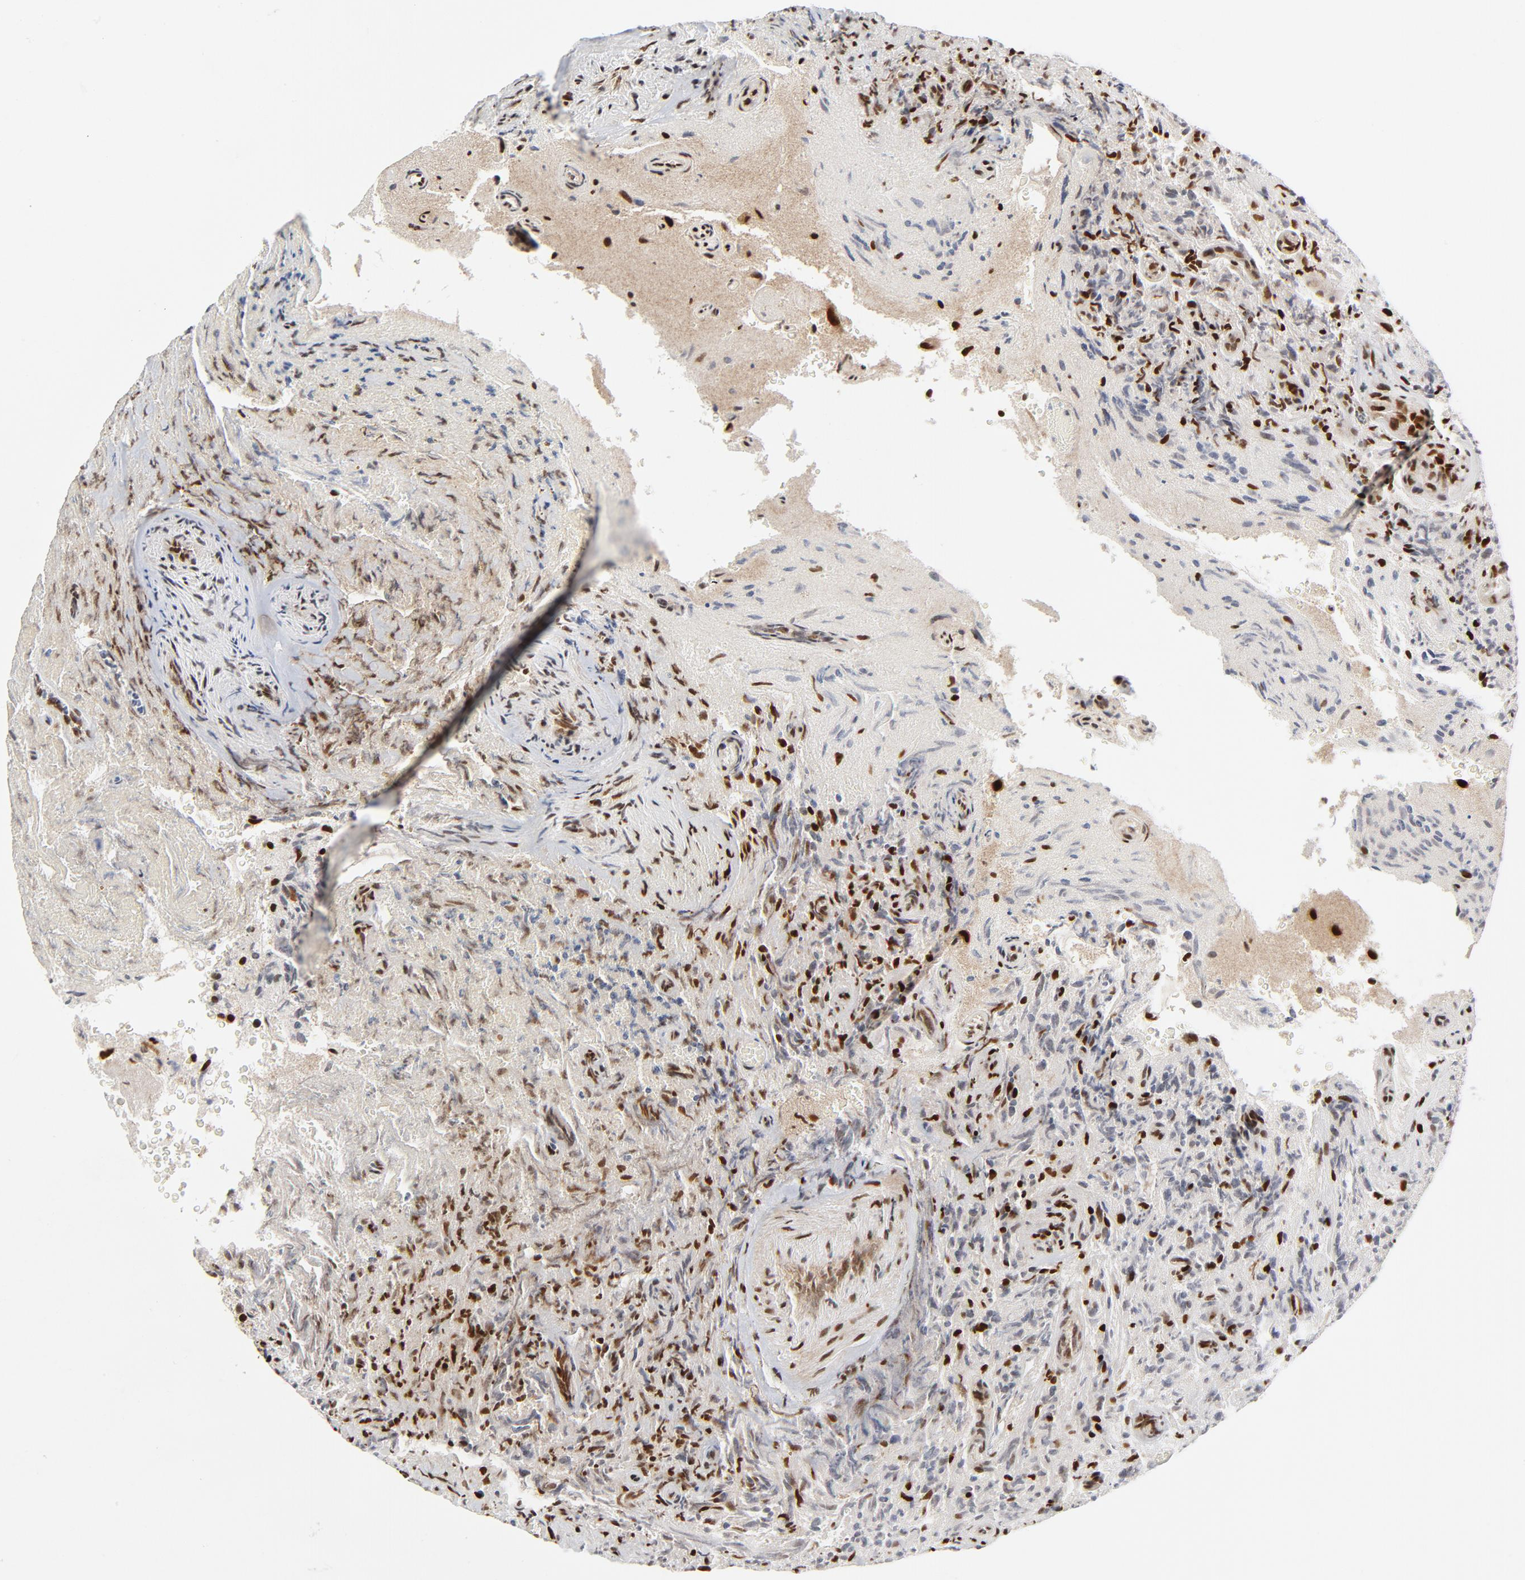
{"staining": {"intensity": "moderate", "quantity": ">75%", "location": "nuclear"}, "tissue": "glioma", "cell_type": "Tumor cells", "image_type": "cancer", "snomed": [{"axis": "morphology", "description": "Normal tissue, NOS"}, {"axis": "morphology", "description": "Glioma, malignant, High grade"}, {"axis": "topography", "description": "Cerebral cortex"}], "caption": "This histopathology image reveals immunohistochemistry staining of human malignant high-grade glioma, with medium moderate nuclear expression in approximately >75% of tumor cells.", "gene": "MEF2A", "patient": {"sex": "male", "age": 75}}